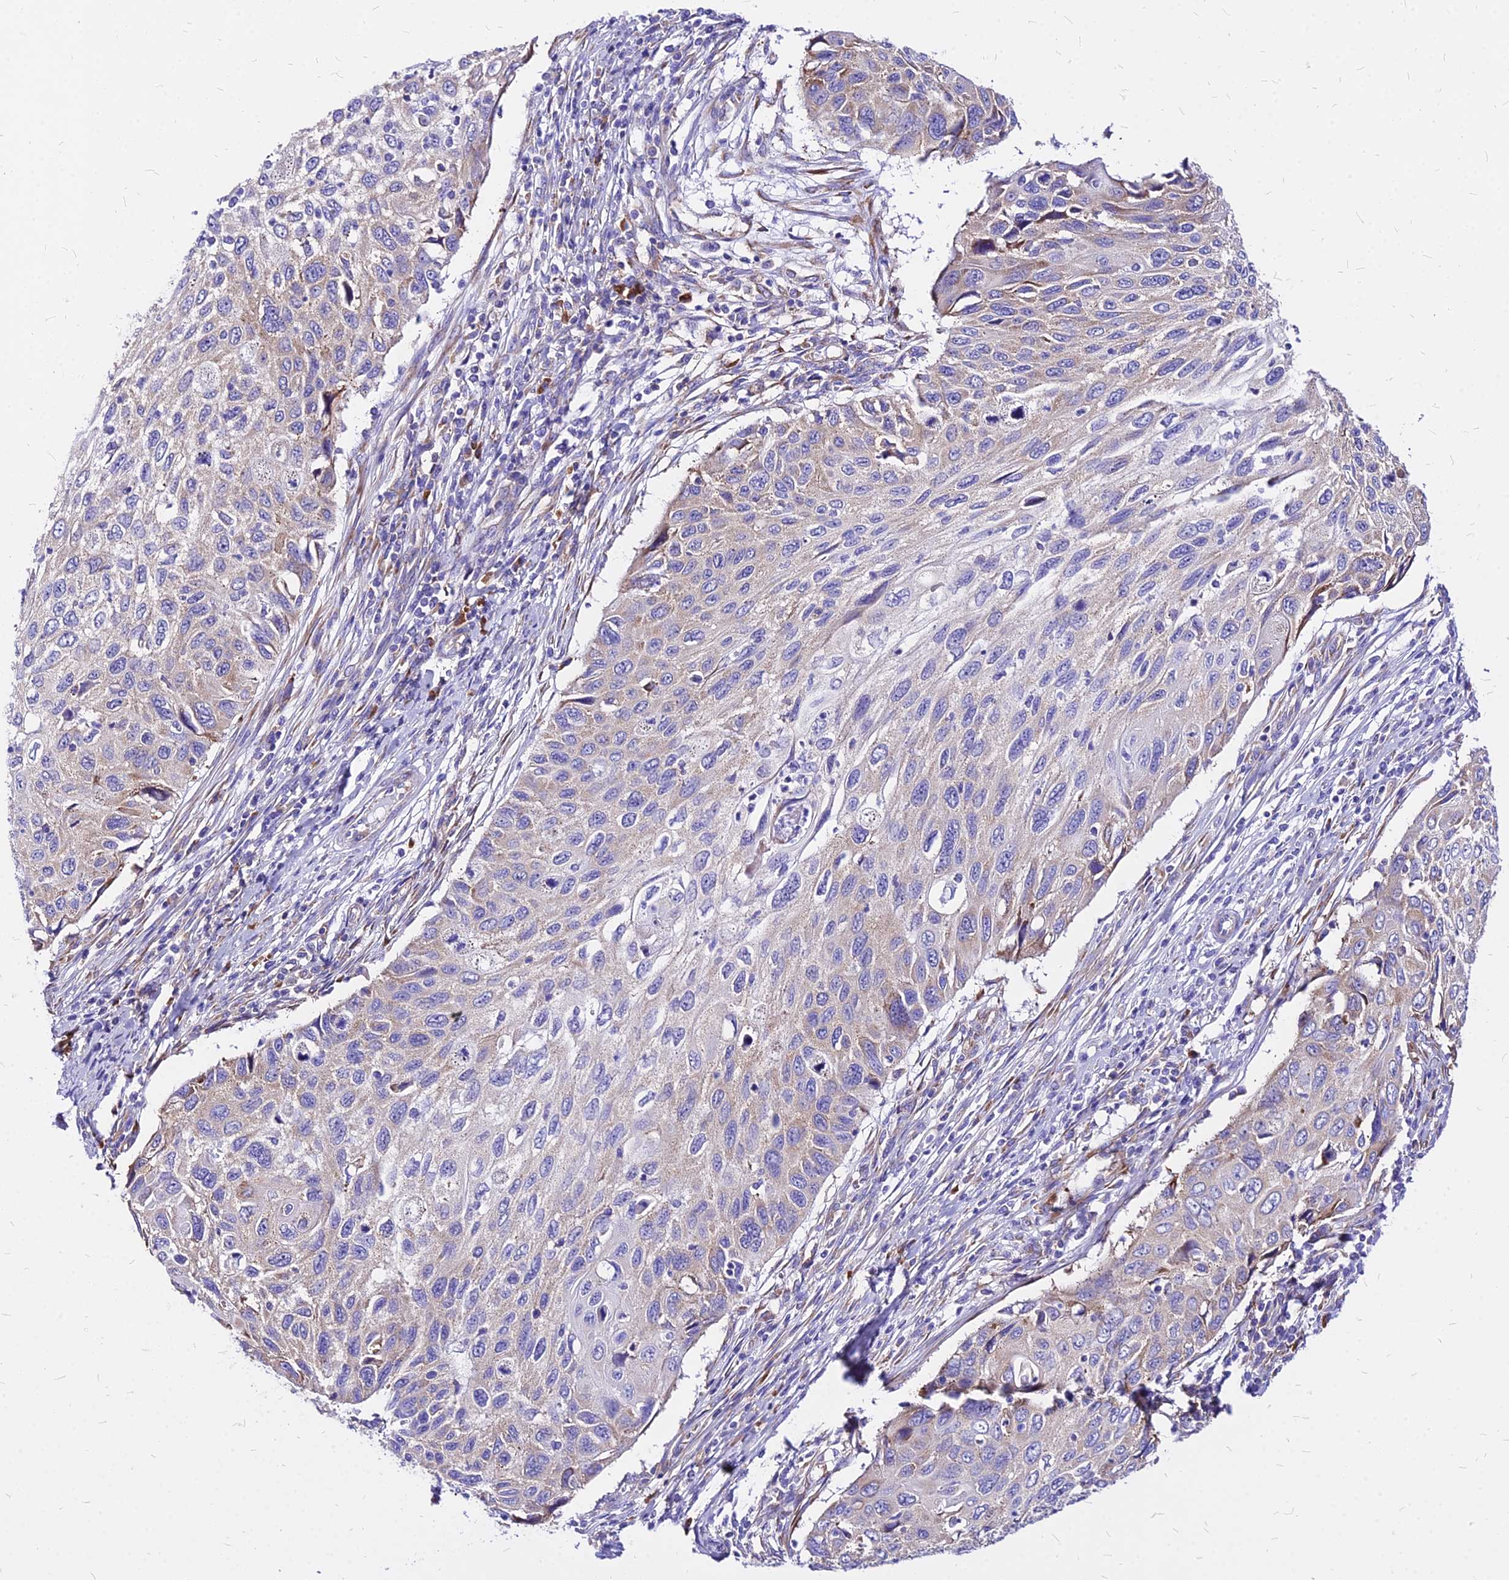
{"staining": {"intensity": "negative", "quantity": "none", "location": "none"}, "tissue": "cervical cancer", "cell_type": "Tumor cells", "image_type": "cancer", "snomed": [{"axis": "morphology", "description": "Squamous cell carcinoma, NOS"}, {"axis": "topography", "description": "Cervix"}], "caption": "DAB immunohistochemical staining of cervical cancer exhibits no significant staining in tumor cells.", "gene": "RPL19", "patient": {"sex": "female", "age": 70}}